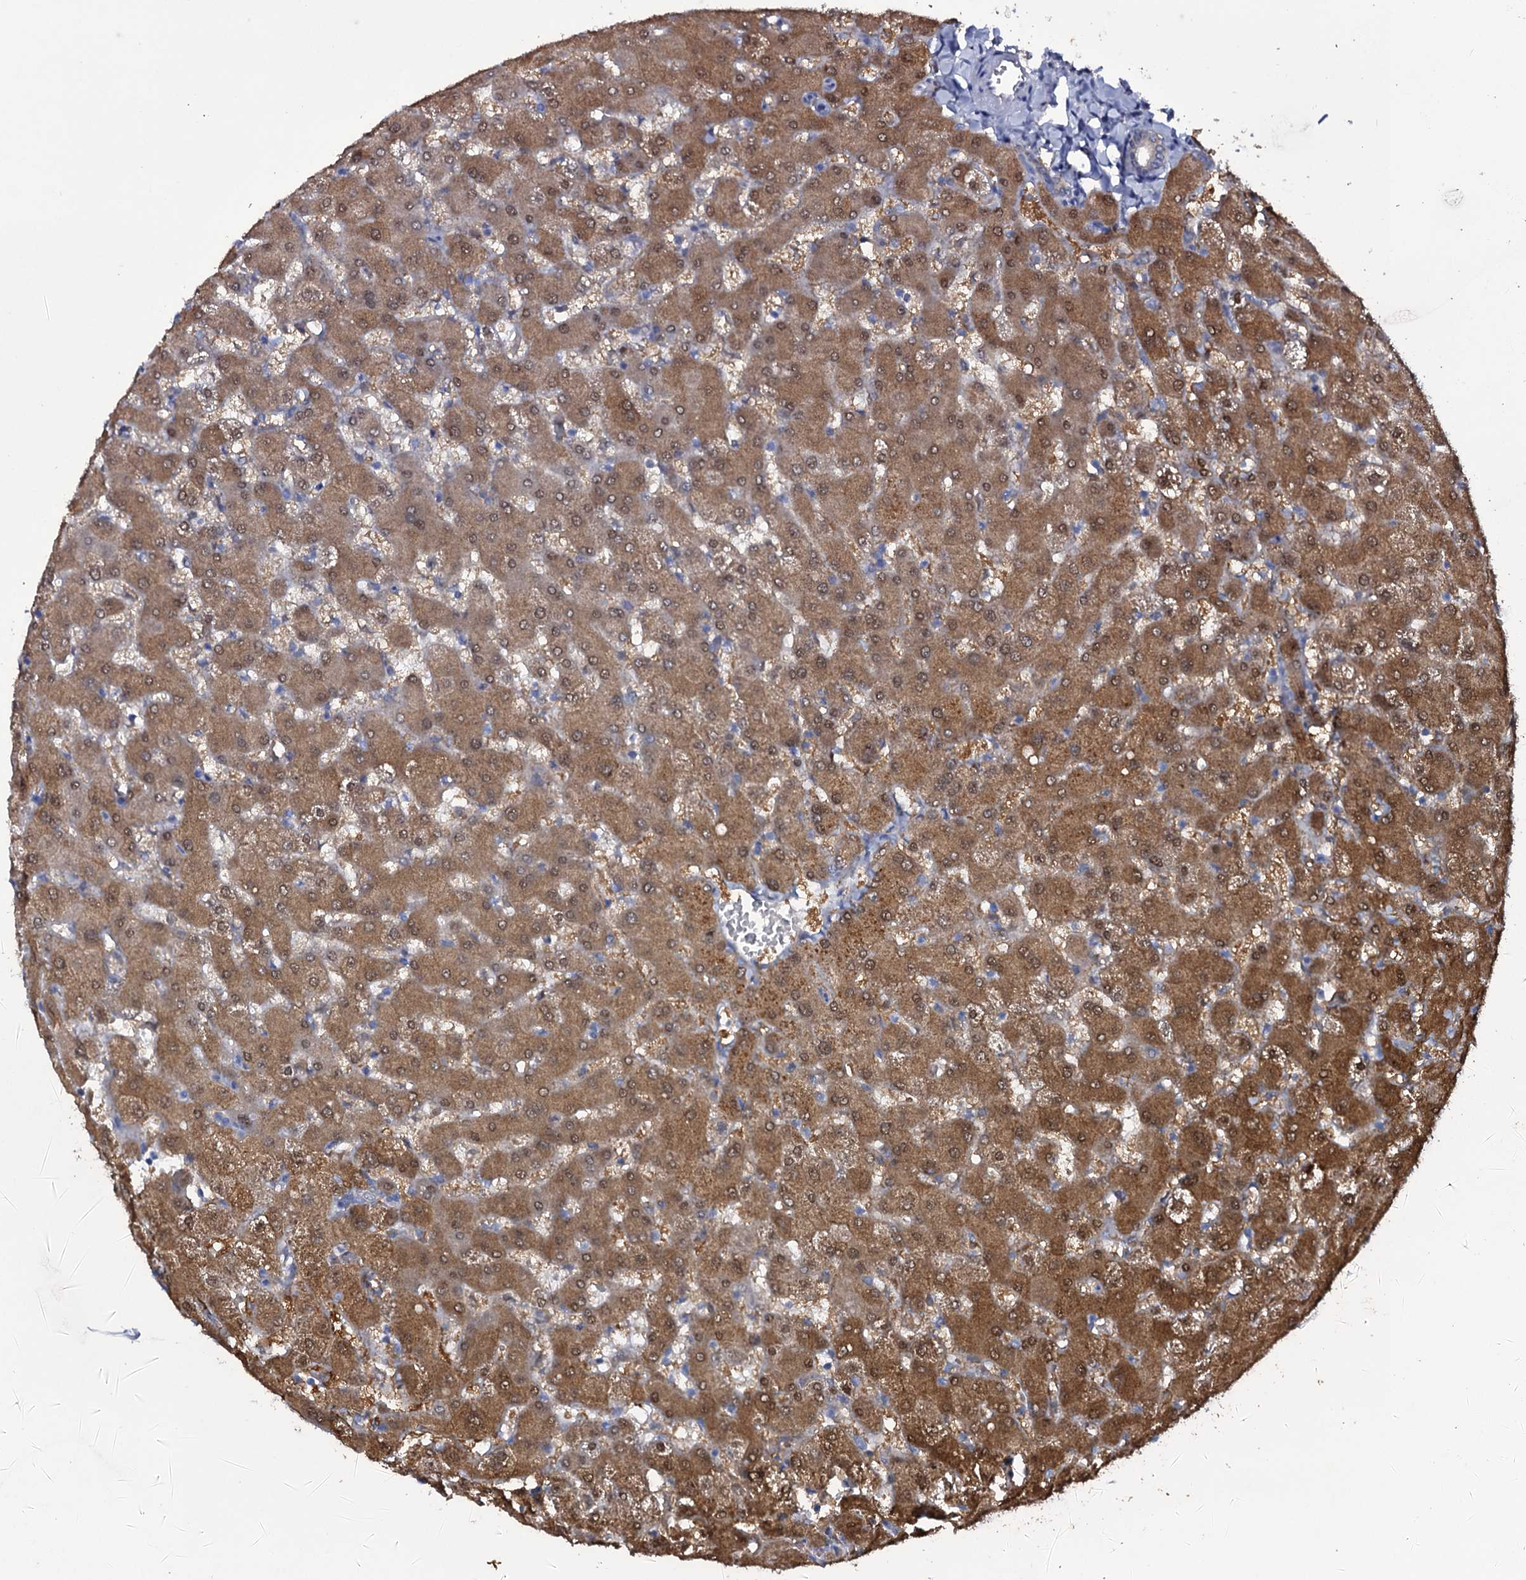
{"staining": {"intensity": "weak", "quantity": "<25%", "location": "cytoplasmic/membranous"}, "tissue": "liver", "cell_type": "Cholangiocytes", "image_type": "normal", "snomed": [{"axis": "morphology", "description": "Normal tissue, NOS"}, {"axis": "topography", "description": "Liver"}], "caption": "A high-resolution histopathology image shows immunohistochemistry staining of normal liver, which reveals no significant expression in cholangiocytes. The staining is performed using DAB brown chromogen with nuclei counter-stained in using hematoxylin.", "gene": "CRYL1", "patient": {"sex": "female", "age": 63}}